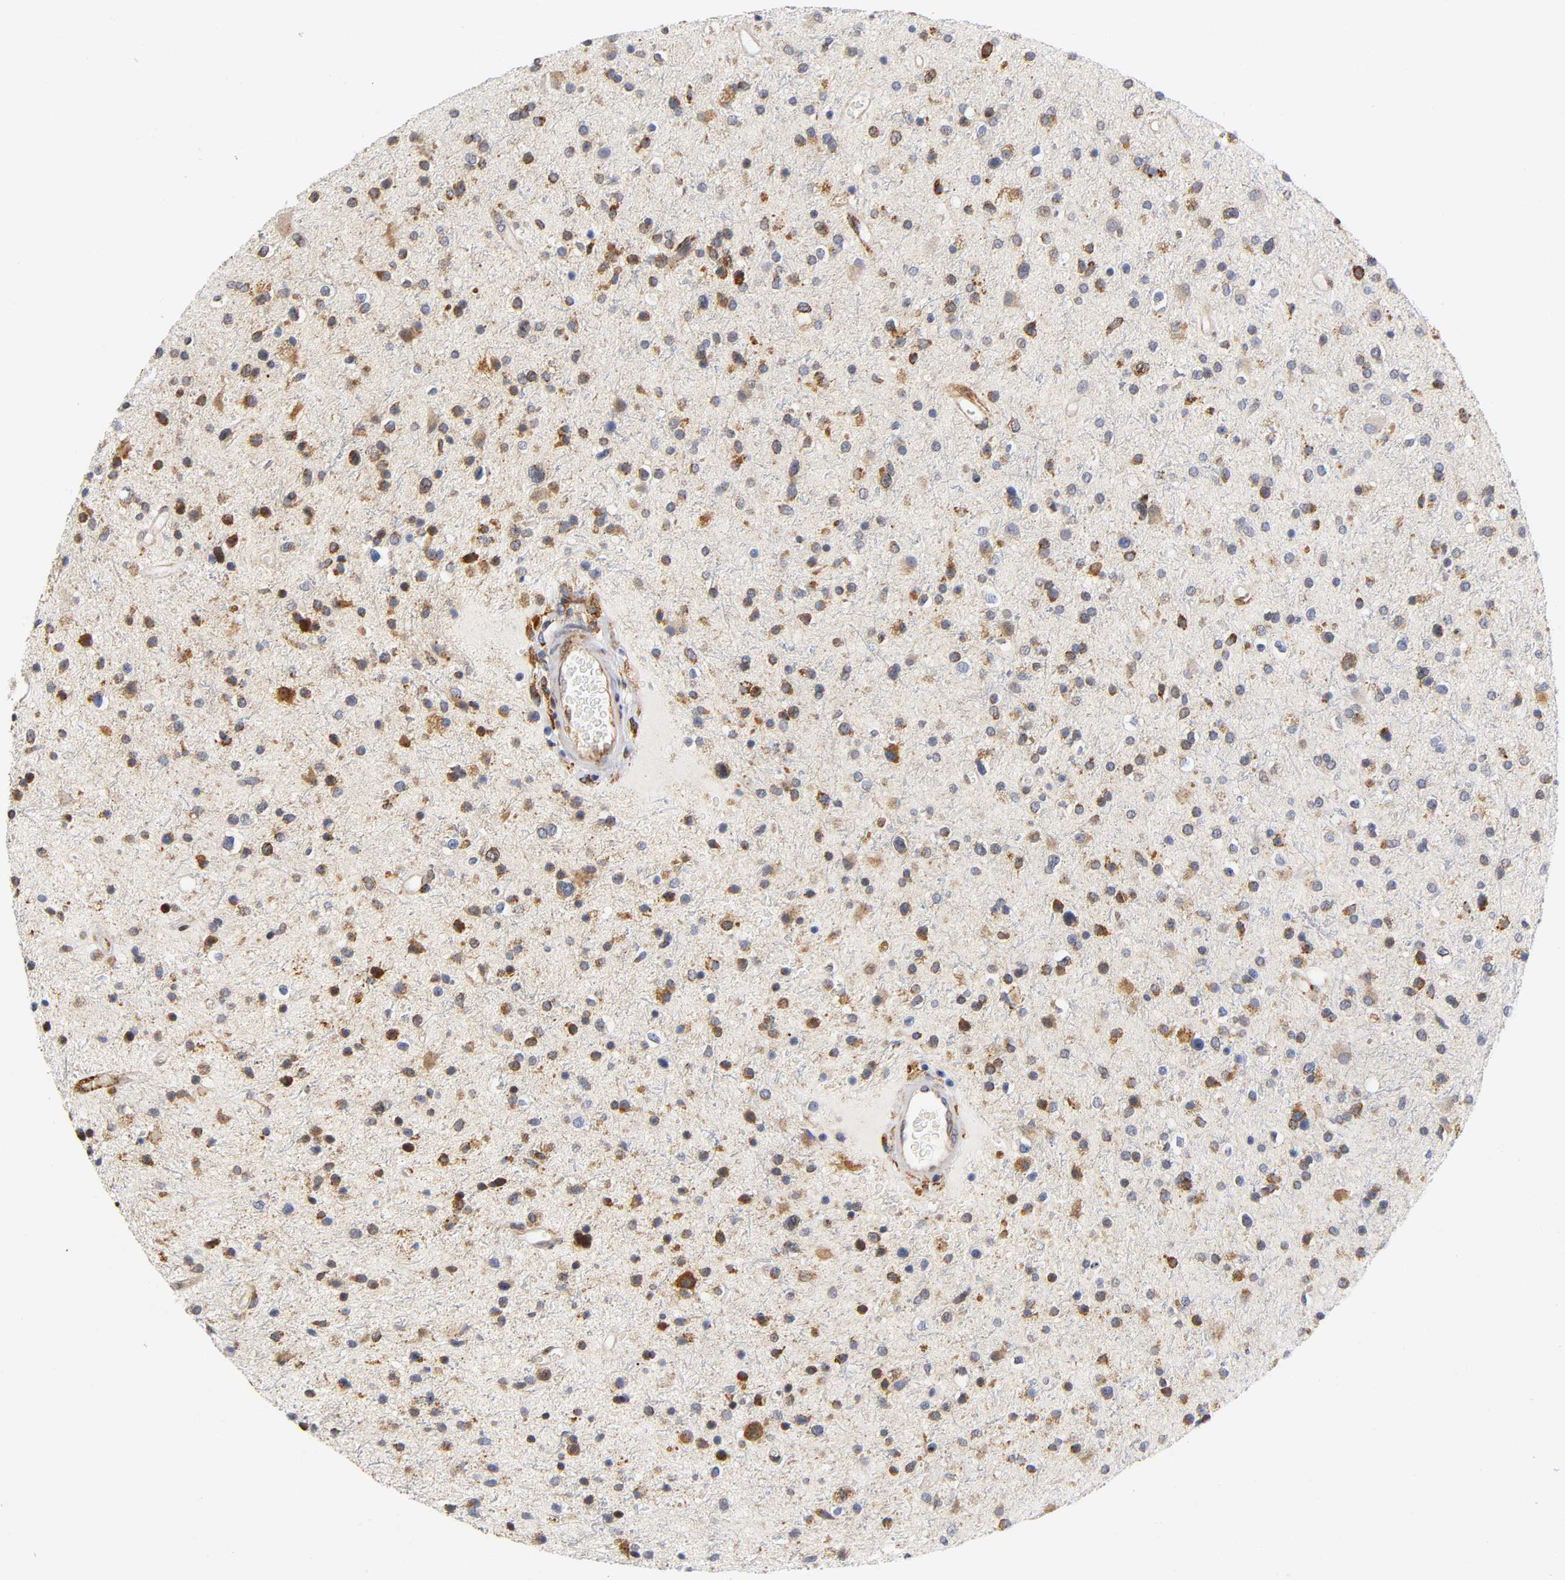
{"staining": {"intensity": "moderate", "quantity": "25%-75%", "location": "cytoplasmic/membranous"}, "tissue": "glioma", "cell_type": "Tumor cells", "image_type": "cancer", "snomed": [{"axis": "morphology", "description": "Glioma, malignant, High grade"}, {"axis": "topography", "description": "Brain"}], "caption": "Malignant glioma (high-grade) stained with DAB (3,3'-diaminobenzidine) immunohistochemistry (IHC) displays medium levels of moderate cytoplasmic/membranous expression in approximately 25%-75% of tumor cells.", "gene": "SOS2", "patient": {"sex": "male", "age": 33}}